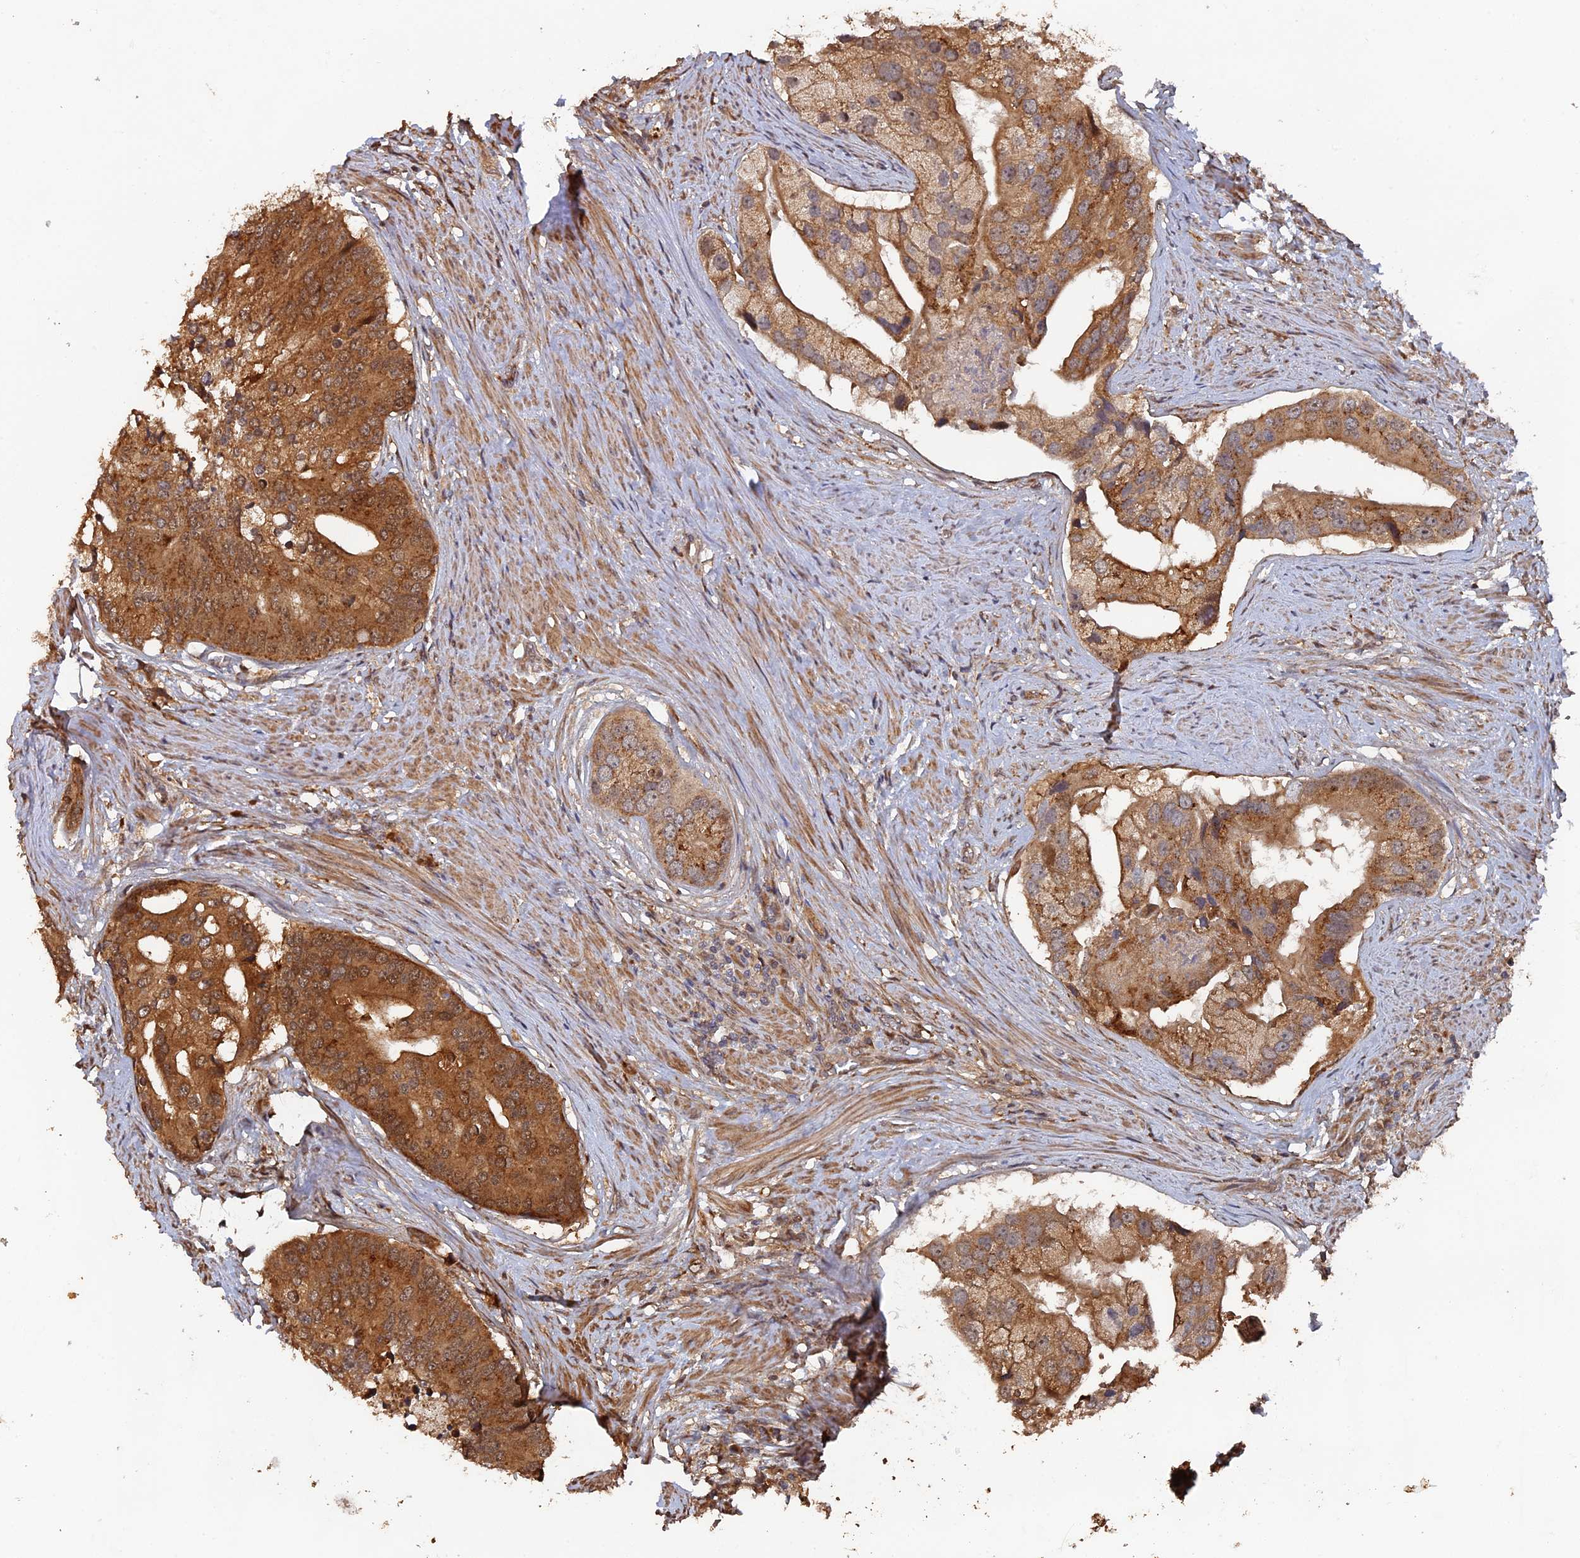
{"staining": {"intensity": "strong", "quantity": ">75%", "location": "cytoplasmic/membranous"}, "tissue": "prostate cancer", "cell_type": "Tumor cells", "image_type": "cancer", "snomed": [{"axis": "morphology", "description": "Adenocarcinoma, High grade"}, {"axis": "topography", "description": "Prostate"}], "caption": "An IHC image of tumor tissue is shown. Protein staining in brown labels strong cytoplasmic/membranous positivity in prostate cancer within tumor cells.", "gene": "VPS37C", "patient": {"sex": "male", "age": 62}}